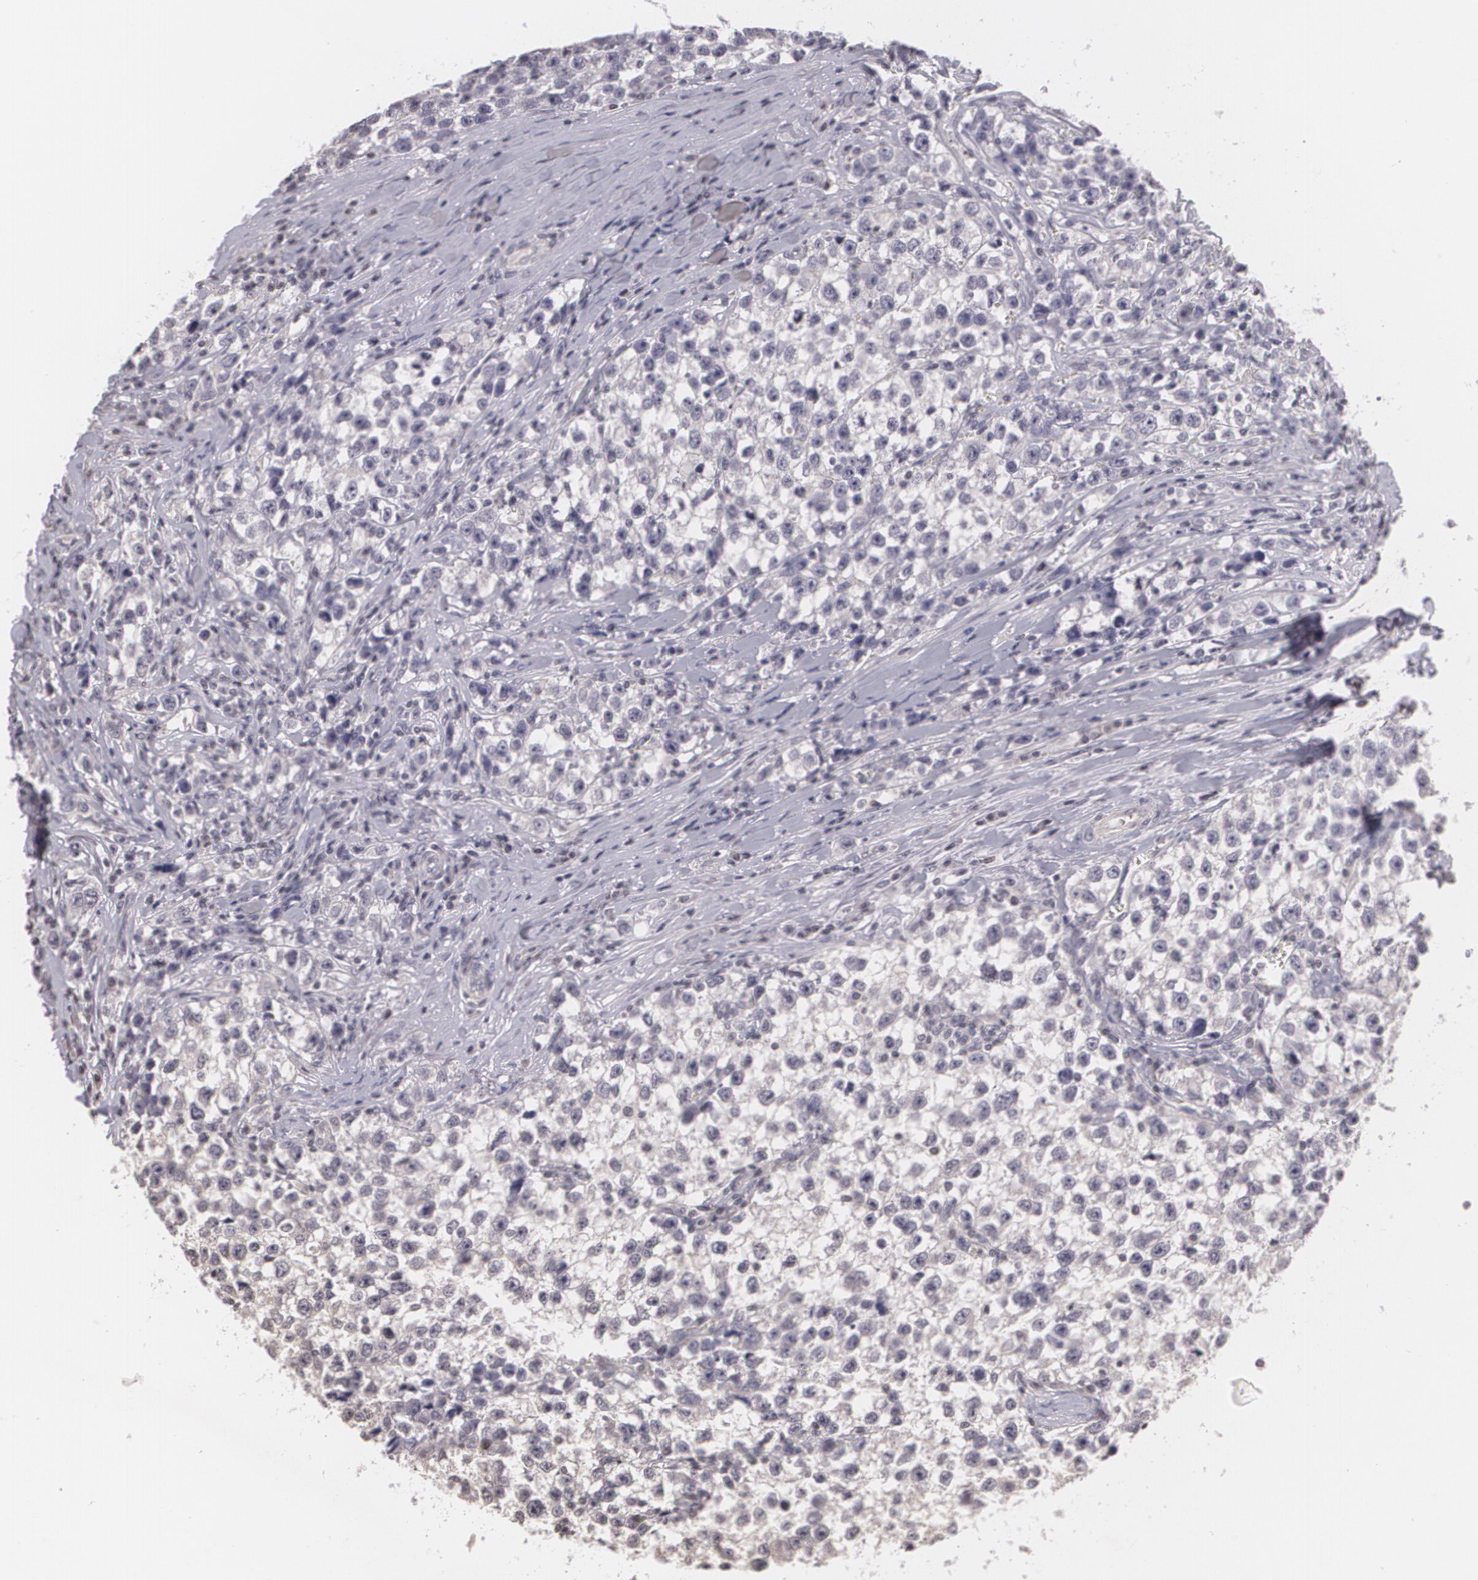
{"staining": {"intensity": "negative", "quantity": "none", "location": "none"}, "tissue": "testis cancer", "cell_type": "Tumor cells", "image_type": "cancer", "snomed": [{"axis": "morphology", "description": "Seminoma, NOS"}, {"axis": "morphology", "description": "Carcinoma, Embryonal, NOS"}, {"axis": "topography", "description": "Testis"}], "caption": "DAB (3,3'-diaminobenzidine) immunohistochemical staining of human testis cancer (embryonal carcinoma) exhibits no significant expression in tumor cells.", "gene": "MUC1", "patient": {"sex": "male", "age": 30}}